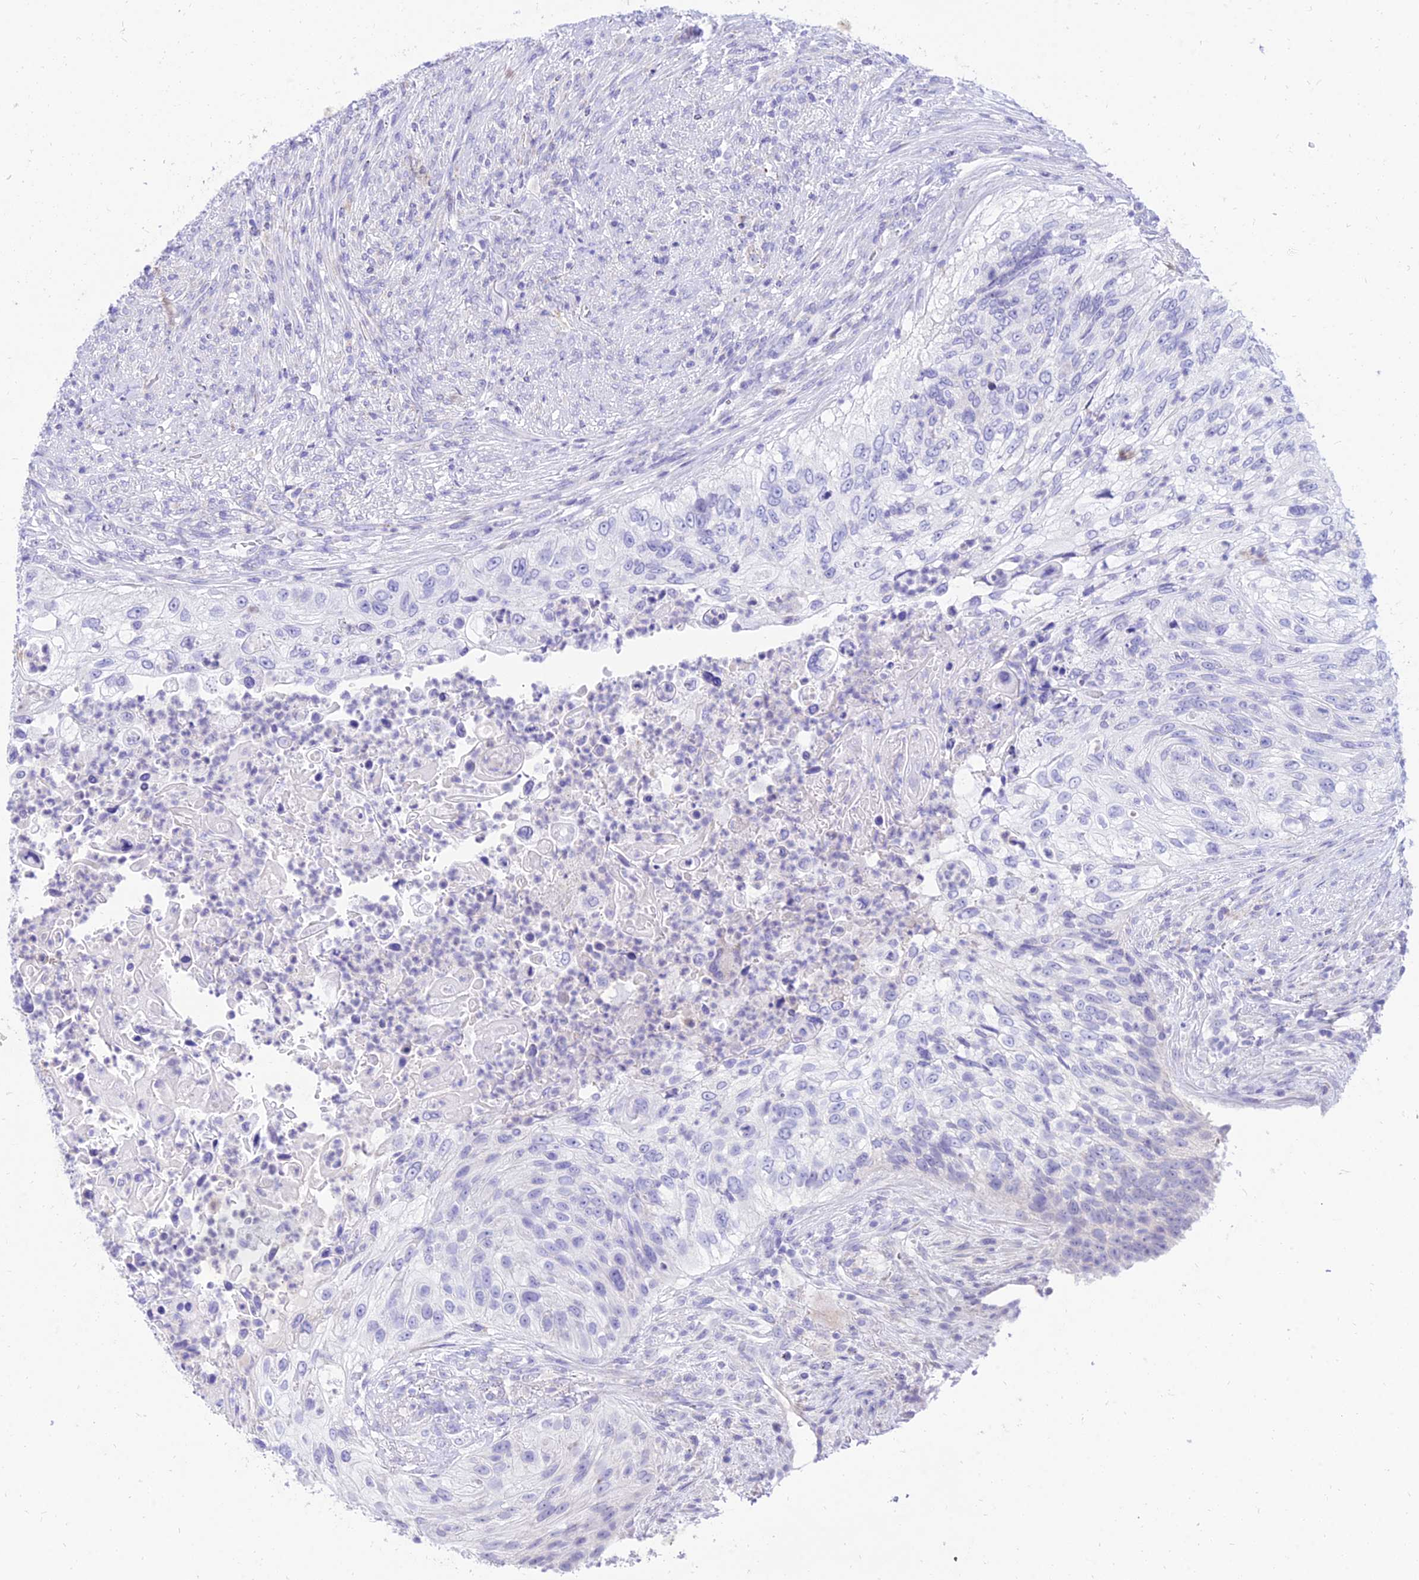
{"staining": {"intensity": "negative", "quantity": "none", "location": "none"}, "tissue": "urothelial cancer", "cell_type": "Tumor cells", "image_type": "cancer", "snomed": [{"axis": "morphology", "description": "Urothelial carcinoma, High grade"}, {"axis": "topography", "description": "Urinary bladder"}], "caption": "A high-resolution micrograph shows IHC staining of high-grade urothelial carcinoma, which reveals no significant expression in tumor cells. Nuclei are stained in blue.", "gene": "PKN3", "patient": {"sex": "female", "age": 60}}